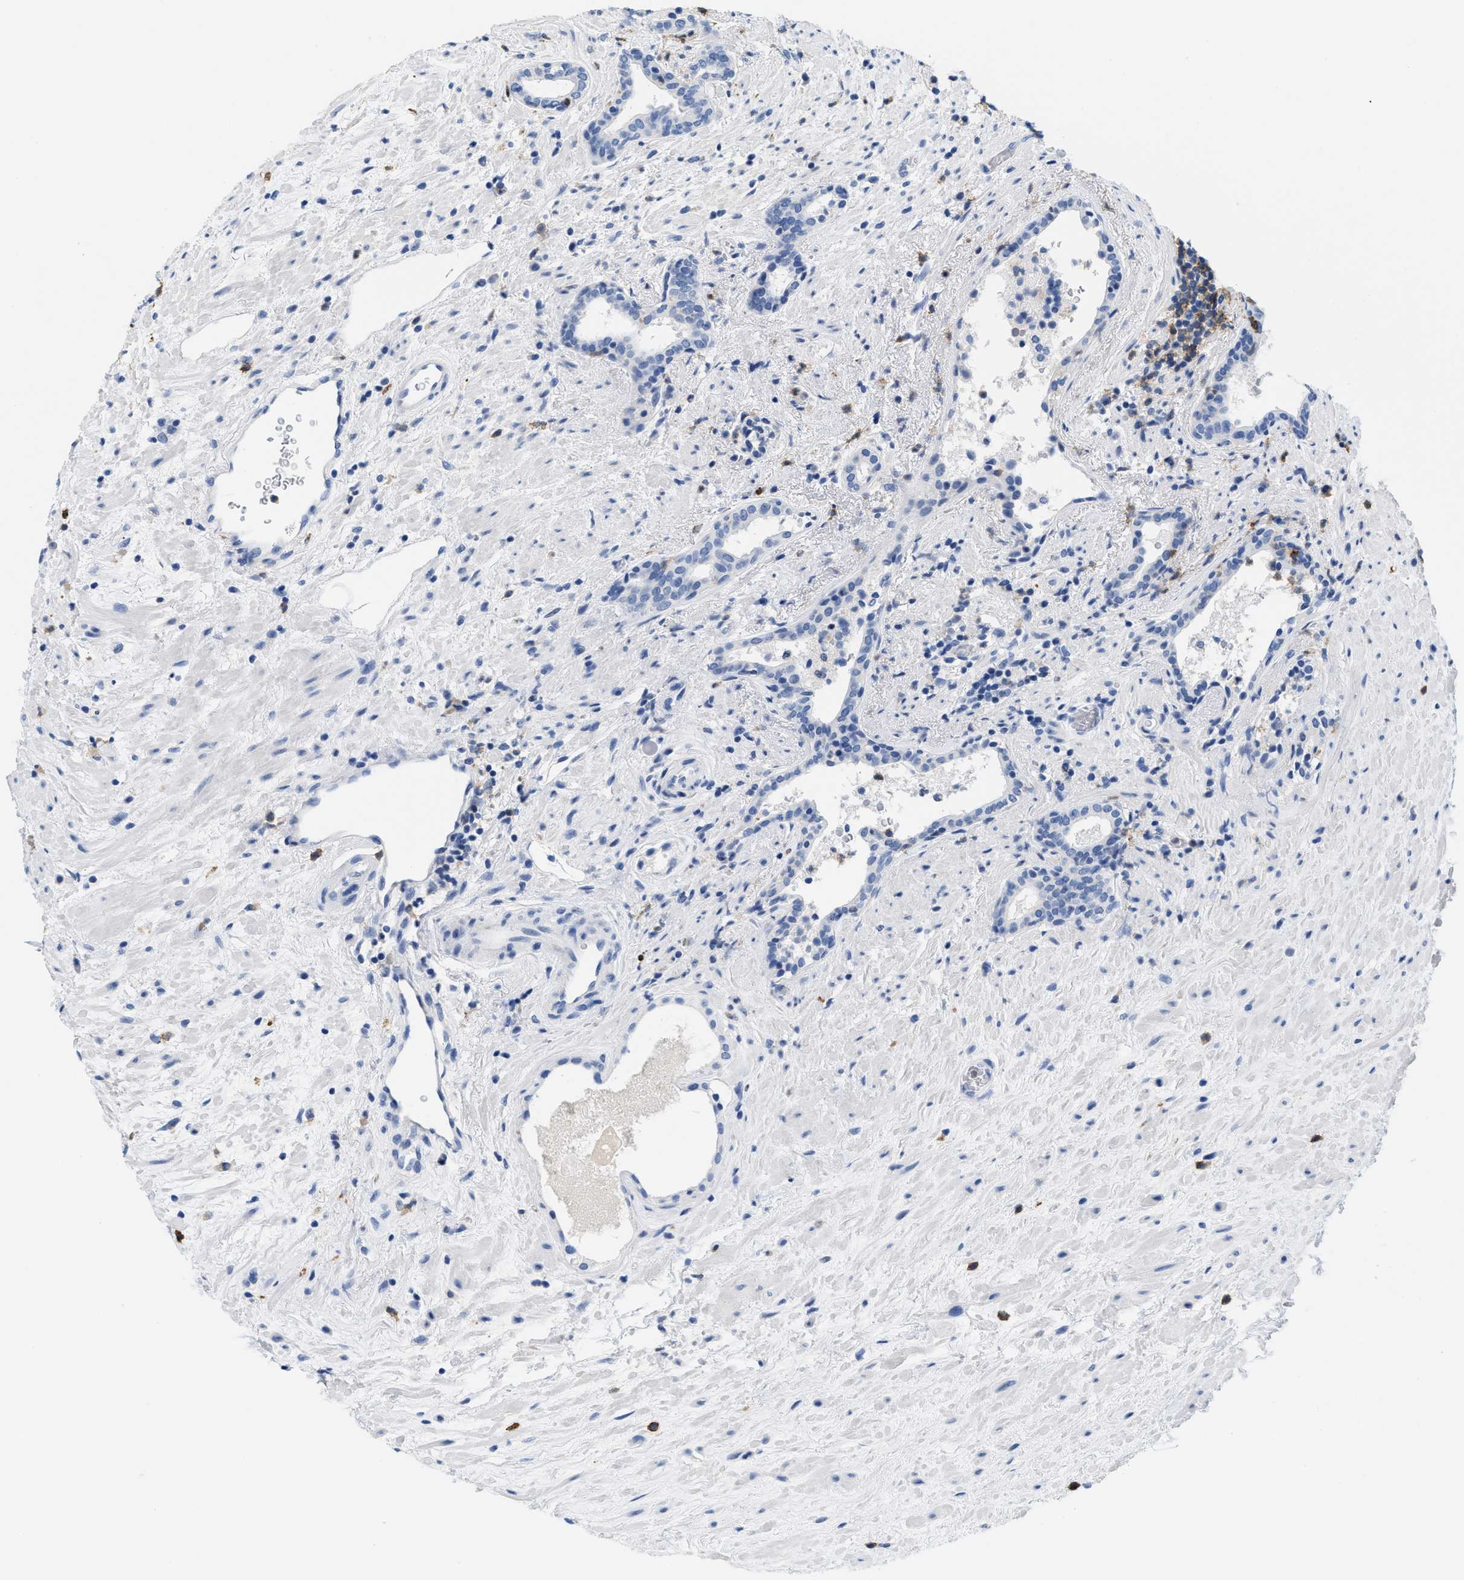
{"staining": {"intensity": "negative", "quantity": "none", "location": "none"}, "tissue": "prostate cancer", "cell_type": "Tumor cells", "image_type": "cancer", "snomed": [{"axis": "morphology", "description": "Adenocarcinoma, High grade"}, {"axis": "topography", "description": "Prostate"}], "caption": "Prostate high-grade adenocarcinoma was stained to show a protein in brown. There is no significant expression in tumor cells. (DAB (3,3'-diaminobenzidine) immunohistochemistry (IHC), high magnification).", "gene": "CR1", "patient": {"sex": "male", "age": 71}}